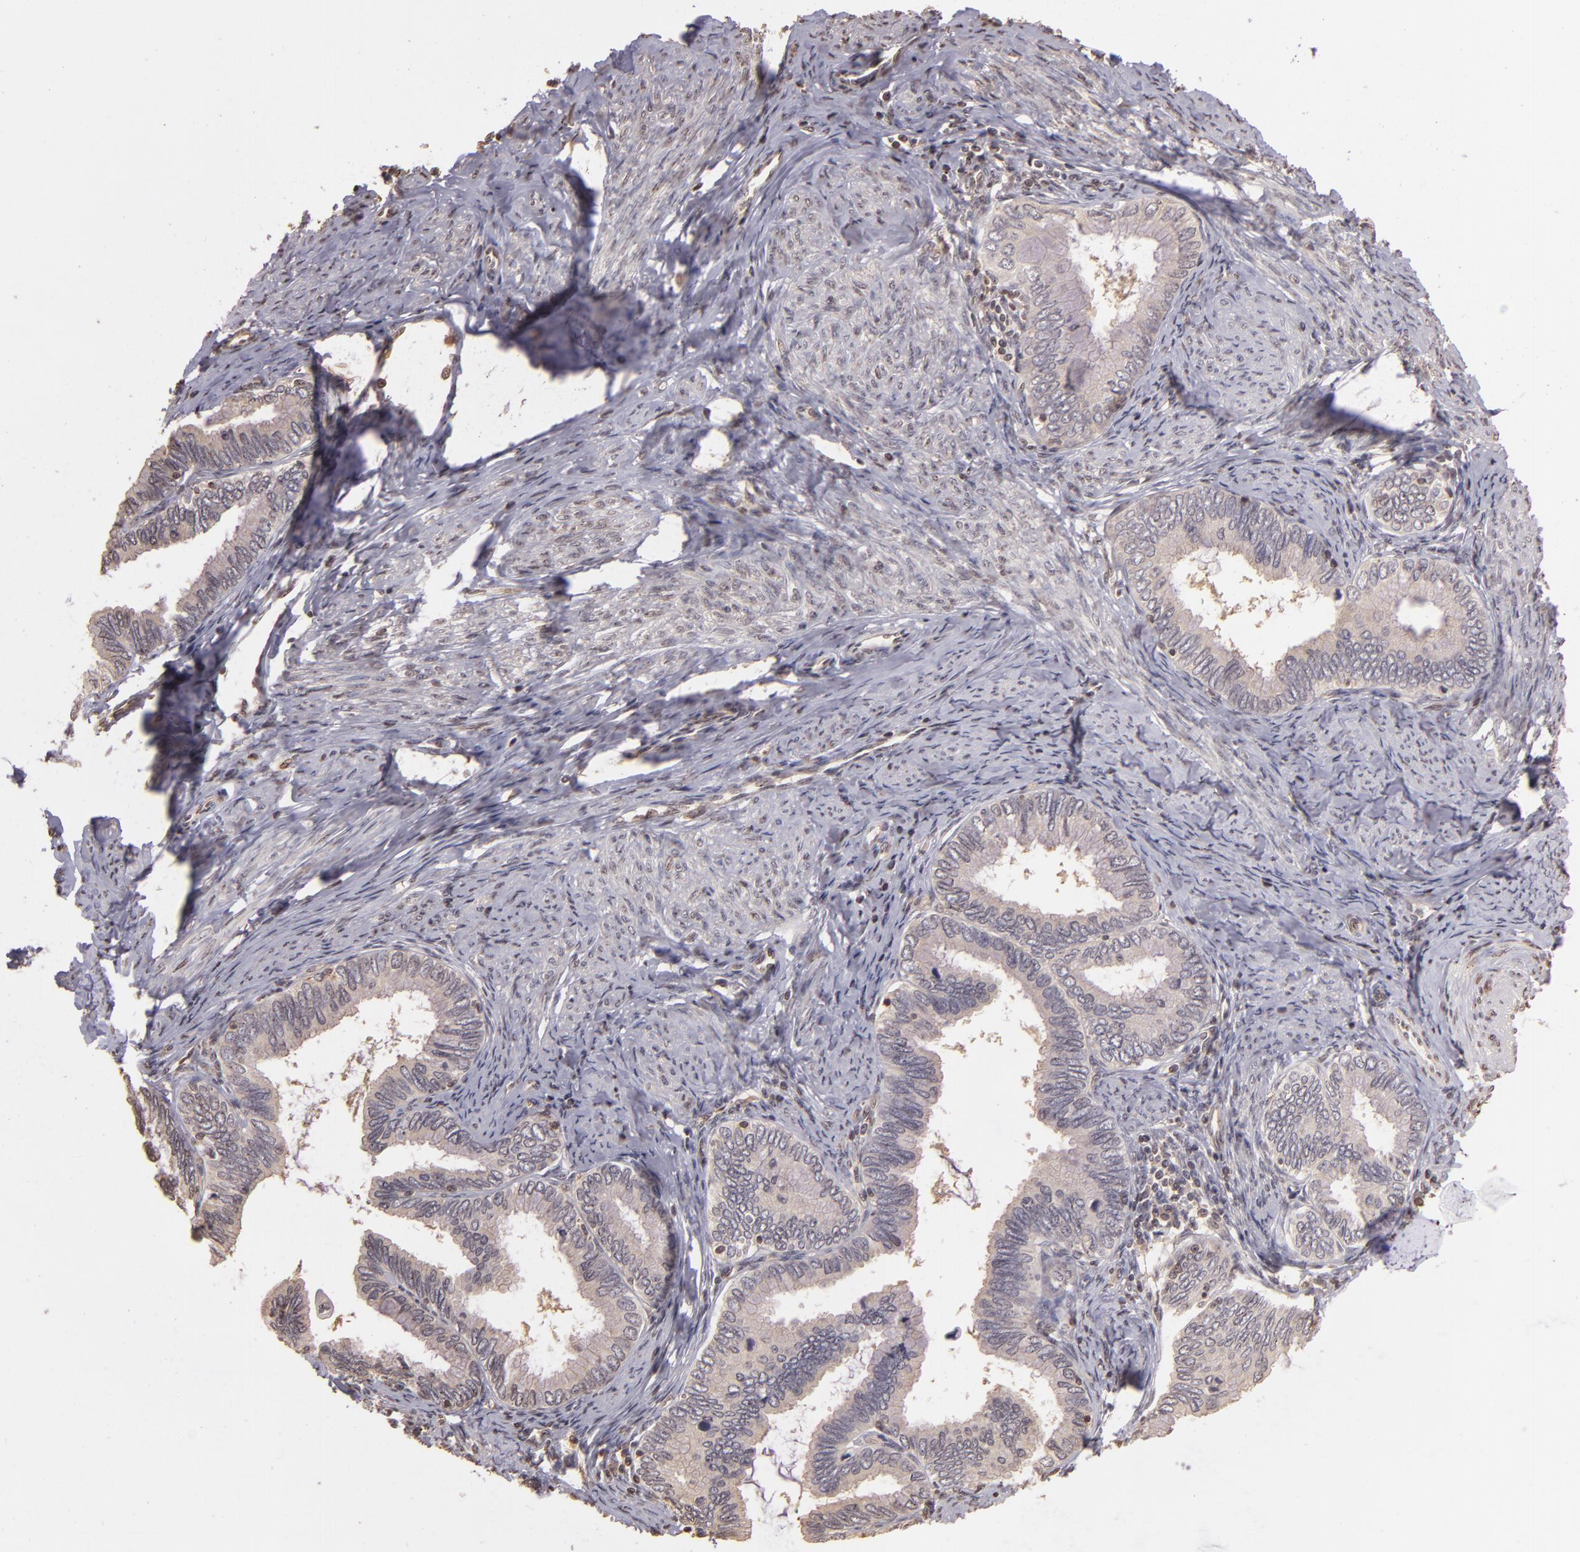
{"staining": {"intensity": "negative", "quantity": "none", "location": "none"}, "tissue": "cervical cancer", "cell_type": "Tumor cells", "image_type": "cancer", "snomed": [{"axis": "morphology", "description": "Adenocarcinoma, NOS"}, {"axis": "topography", "description": "Cervix"}], "caption": "A high-resolution image shows IHC staining of cervical cancer, which displays no significant positivity in tumor cells.", "gene": "ARPC2", "patient": {"sex": "female", "age": 49}}